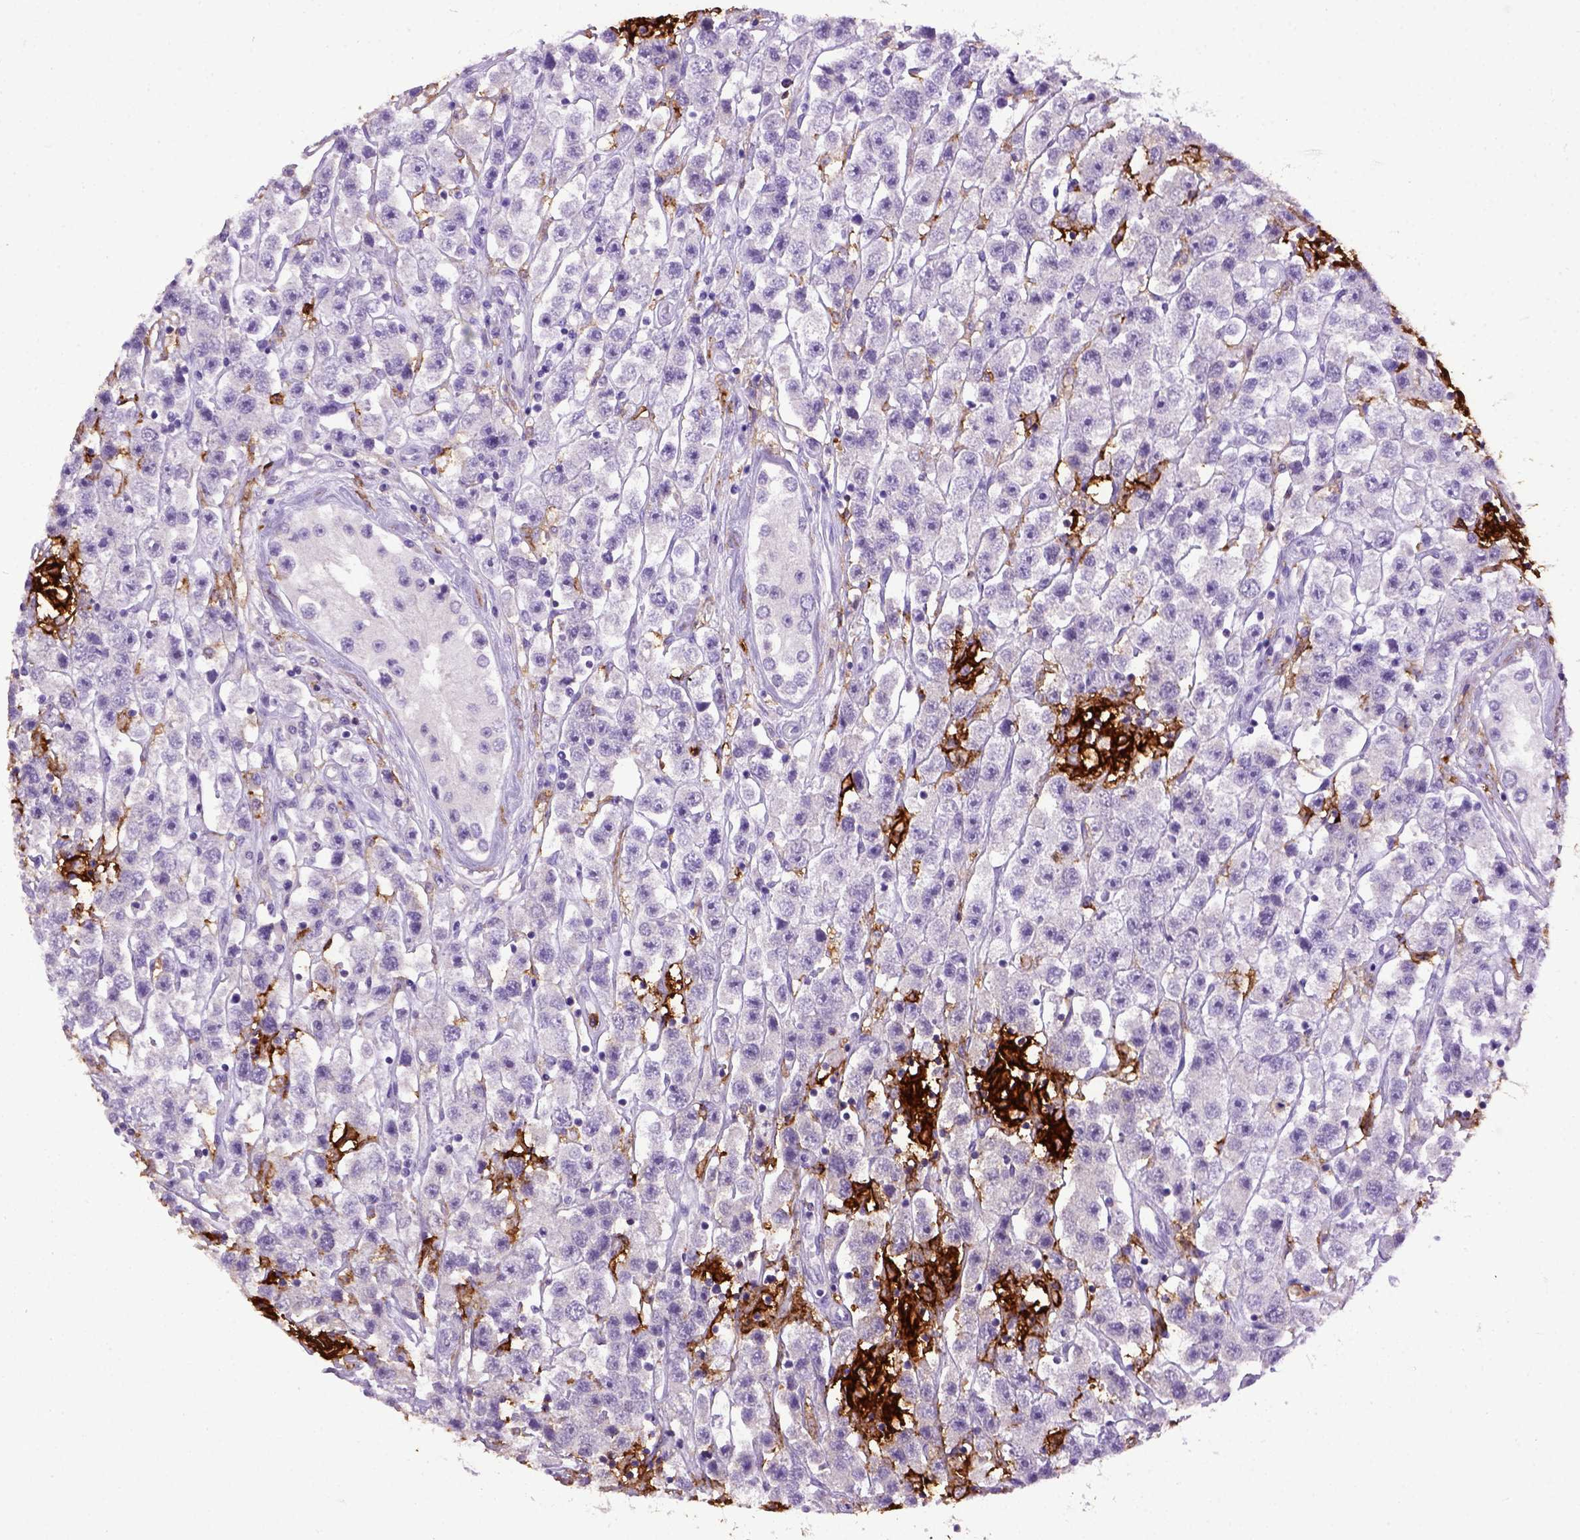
{"staining": {"intensity": "negative", "quantity": "none", "location": "none"}, "tissue": "testis cancer", "cell_type": "Tumor cells", "image_type": "cancer", "snomed": [{"axis": "morphology", "description": "Seminoma, NOS"}, {"axis": "topography", "description": "Testis"}], "caption": "The micrograph reveals no significant staining in tumor cells of seminoma (testis). (DAB IHC, high magnification).", "gene": "ITGAX", "patient": {"sex": "male", "age": 45}}